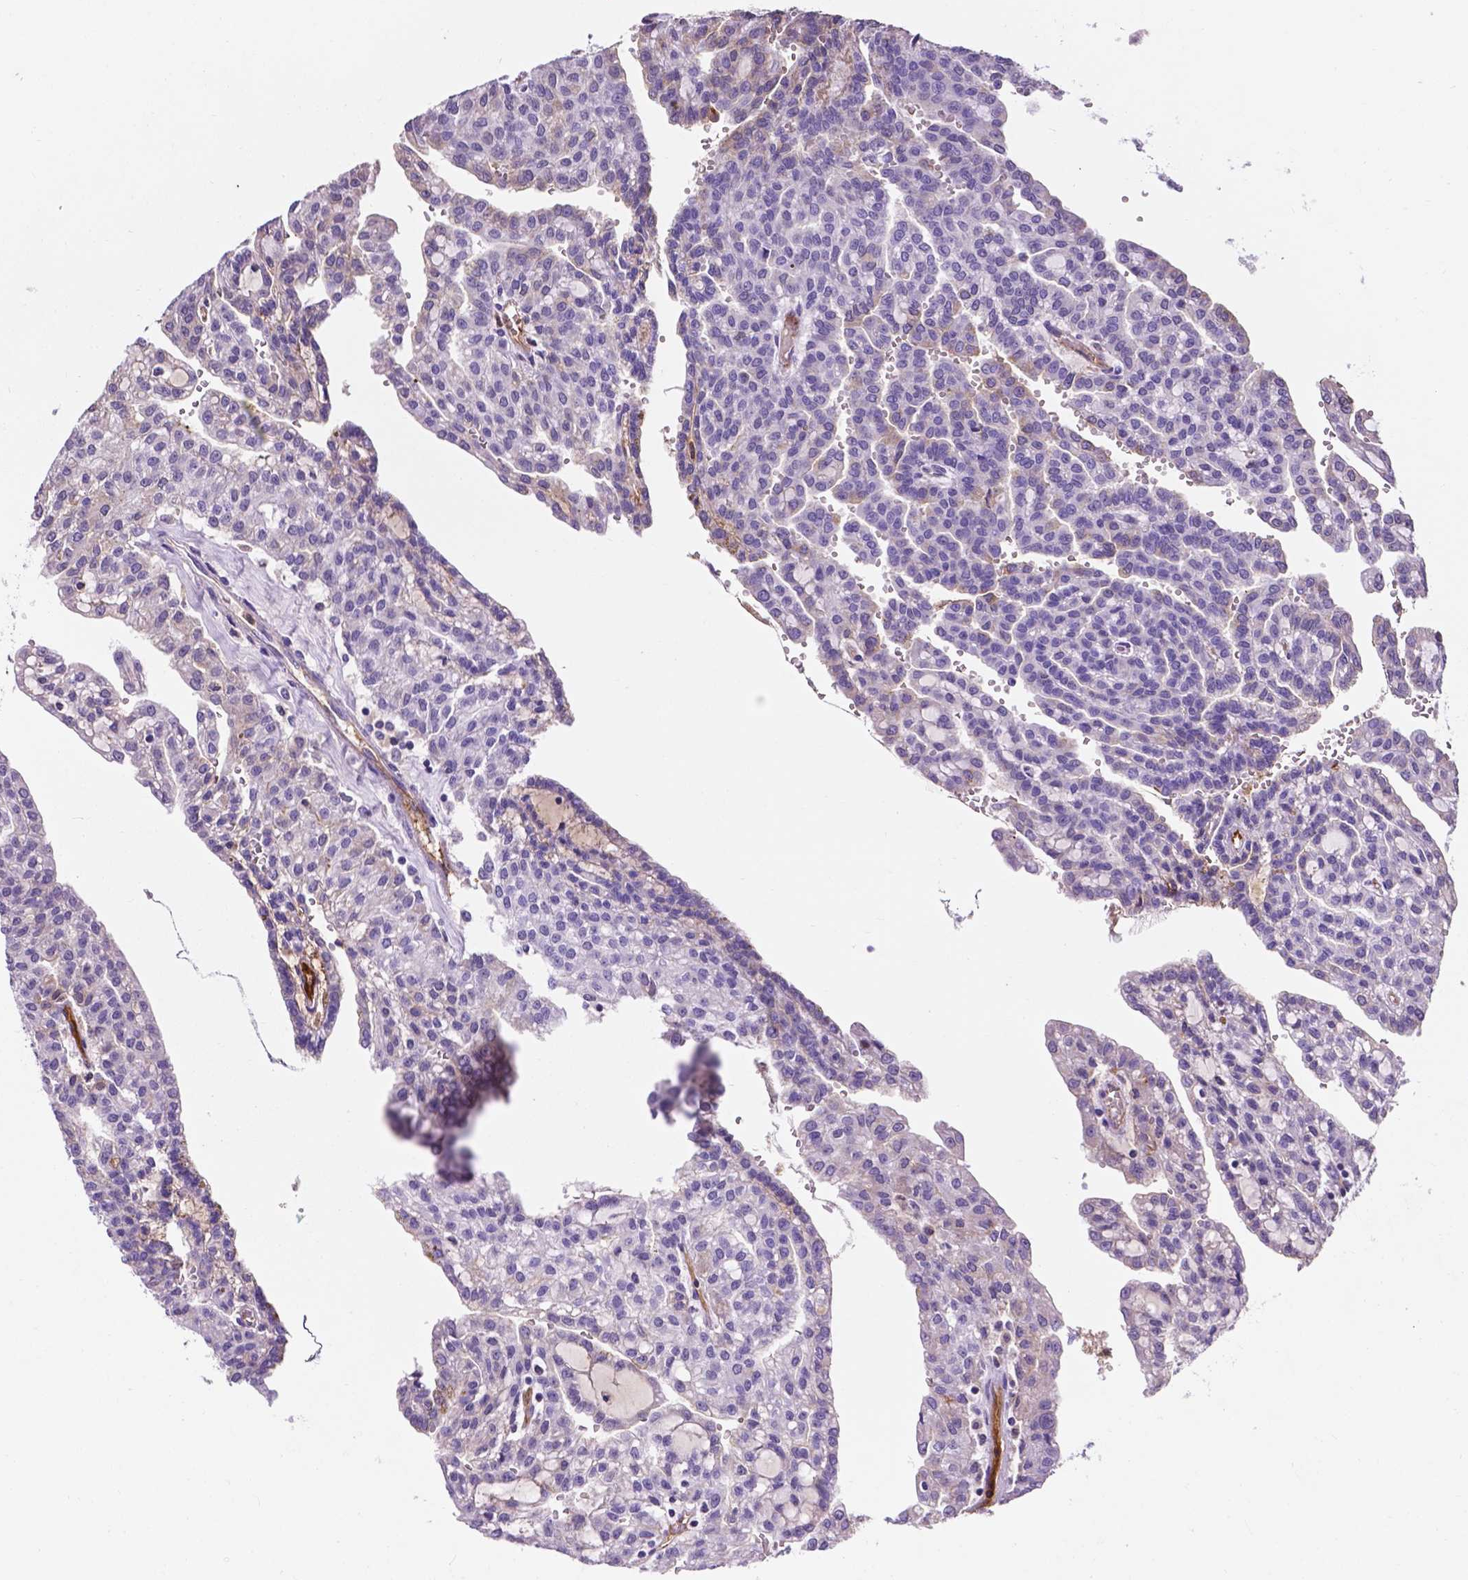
{"staining": {"intensity": "negative", "quantity": "none", "location": "none"}, "tissue": "renal cancer", "cell_type": "Tumor cells", "image_type": "cancer", "snomed": [{"axis": "morphology", "description": "Adenocarcinoma, NOS"}, {"axis": "topography", "description": "Kidney"}], "caption": "Immunohistochemical staining of human renal cancer (adenocarcinoma) exhibits no significant positivity in tumor cells.", "gene": "APOE", "patient": {"sex": "male", "age": 63}}